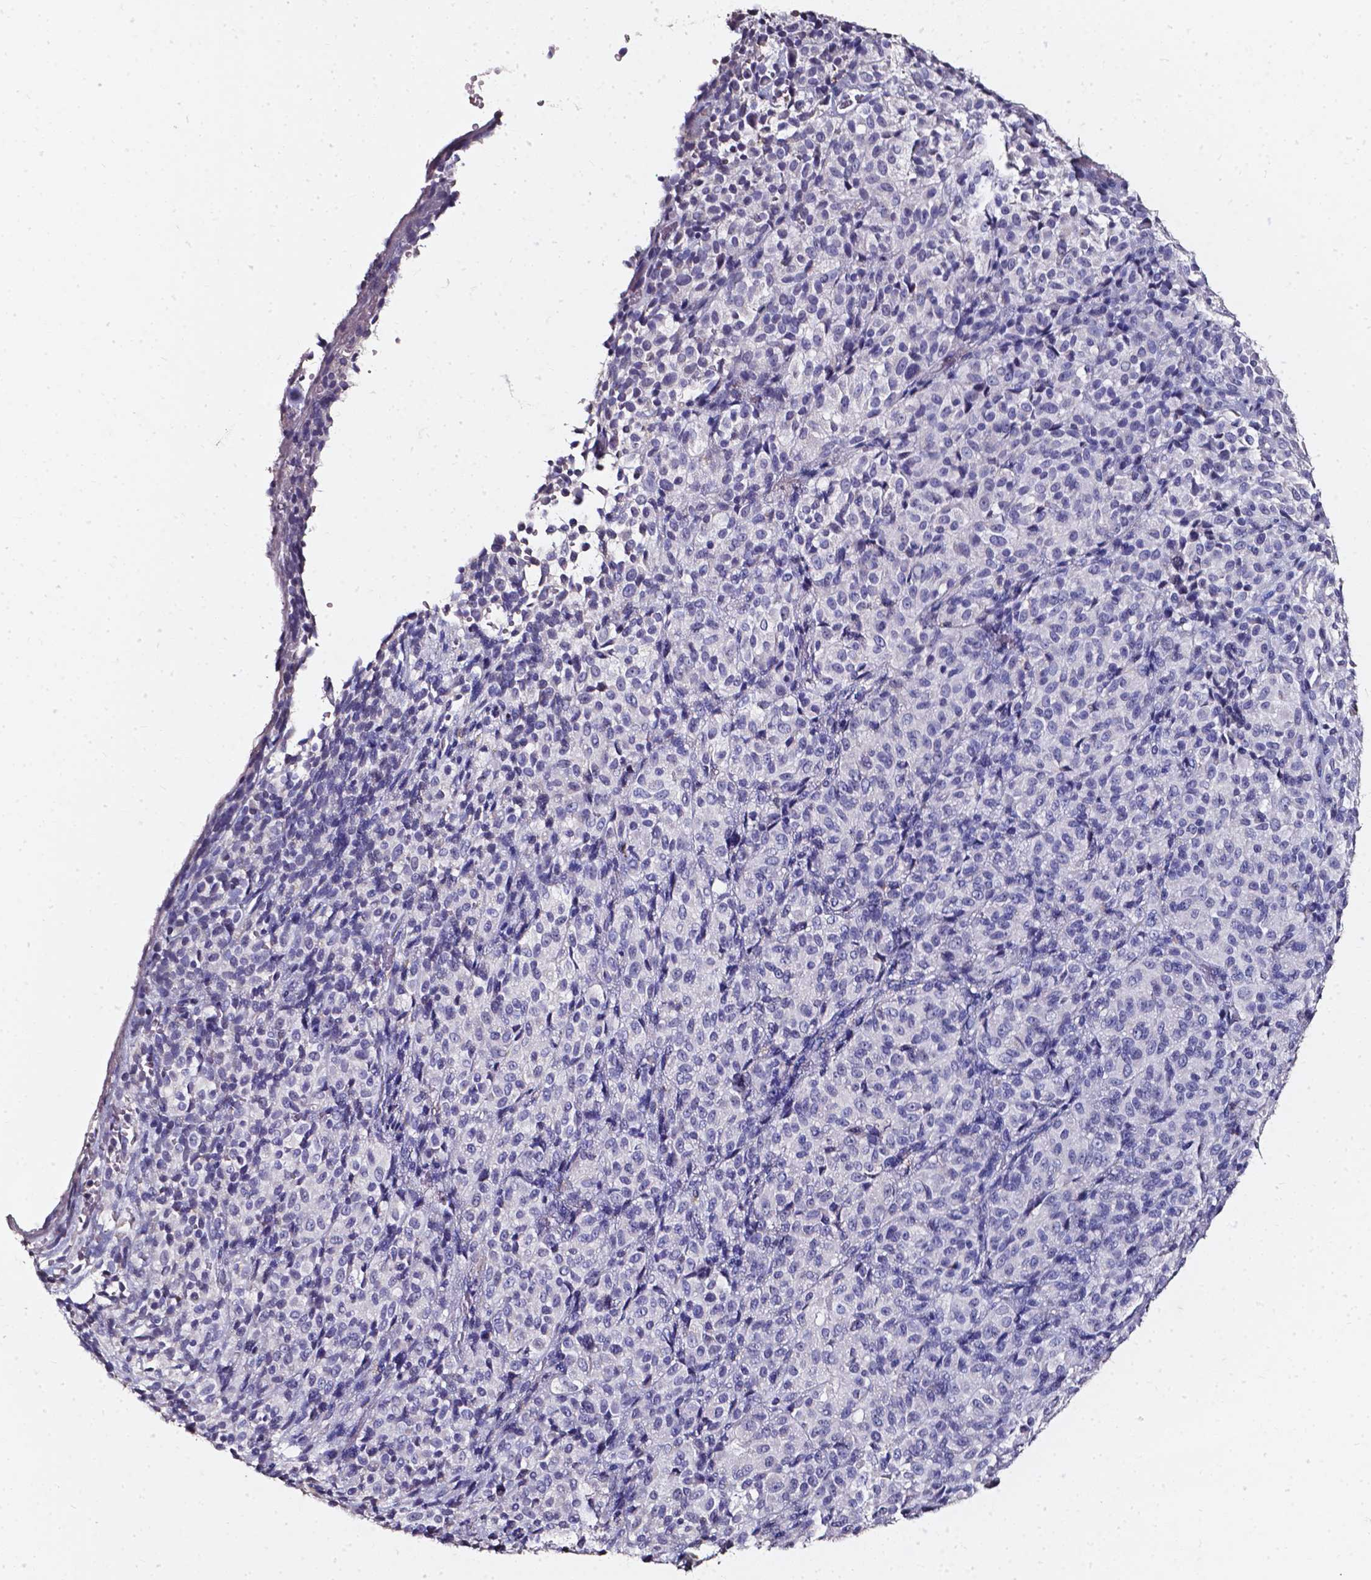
{"staining": {"intensity": "negative", "quantity": "none", "location": "none"}, "tissue": "melanoma", "cell_type": "Tumor cells", "image_type": "cancer", "snomed": [{"axis": "morphology", "description": "Malignant melanoma, Metastatic site"}, {"axis": "topography", "description": "Brain"}], "caption": "Immunohistochemistry (IHC) image of melanoma stained for a protein (brown), which demonstrates no positivity in tumor cells.", "gene": "AKR1B10", "patient": {"sex": "female", "age": 56}}